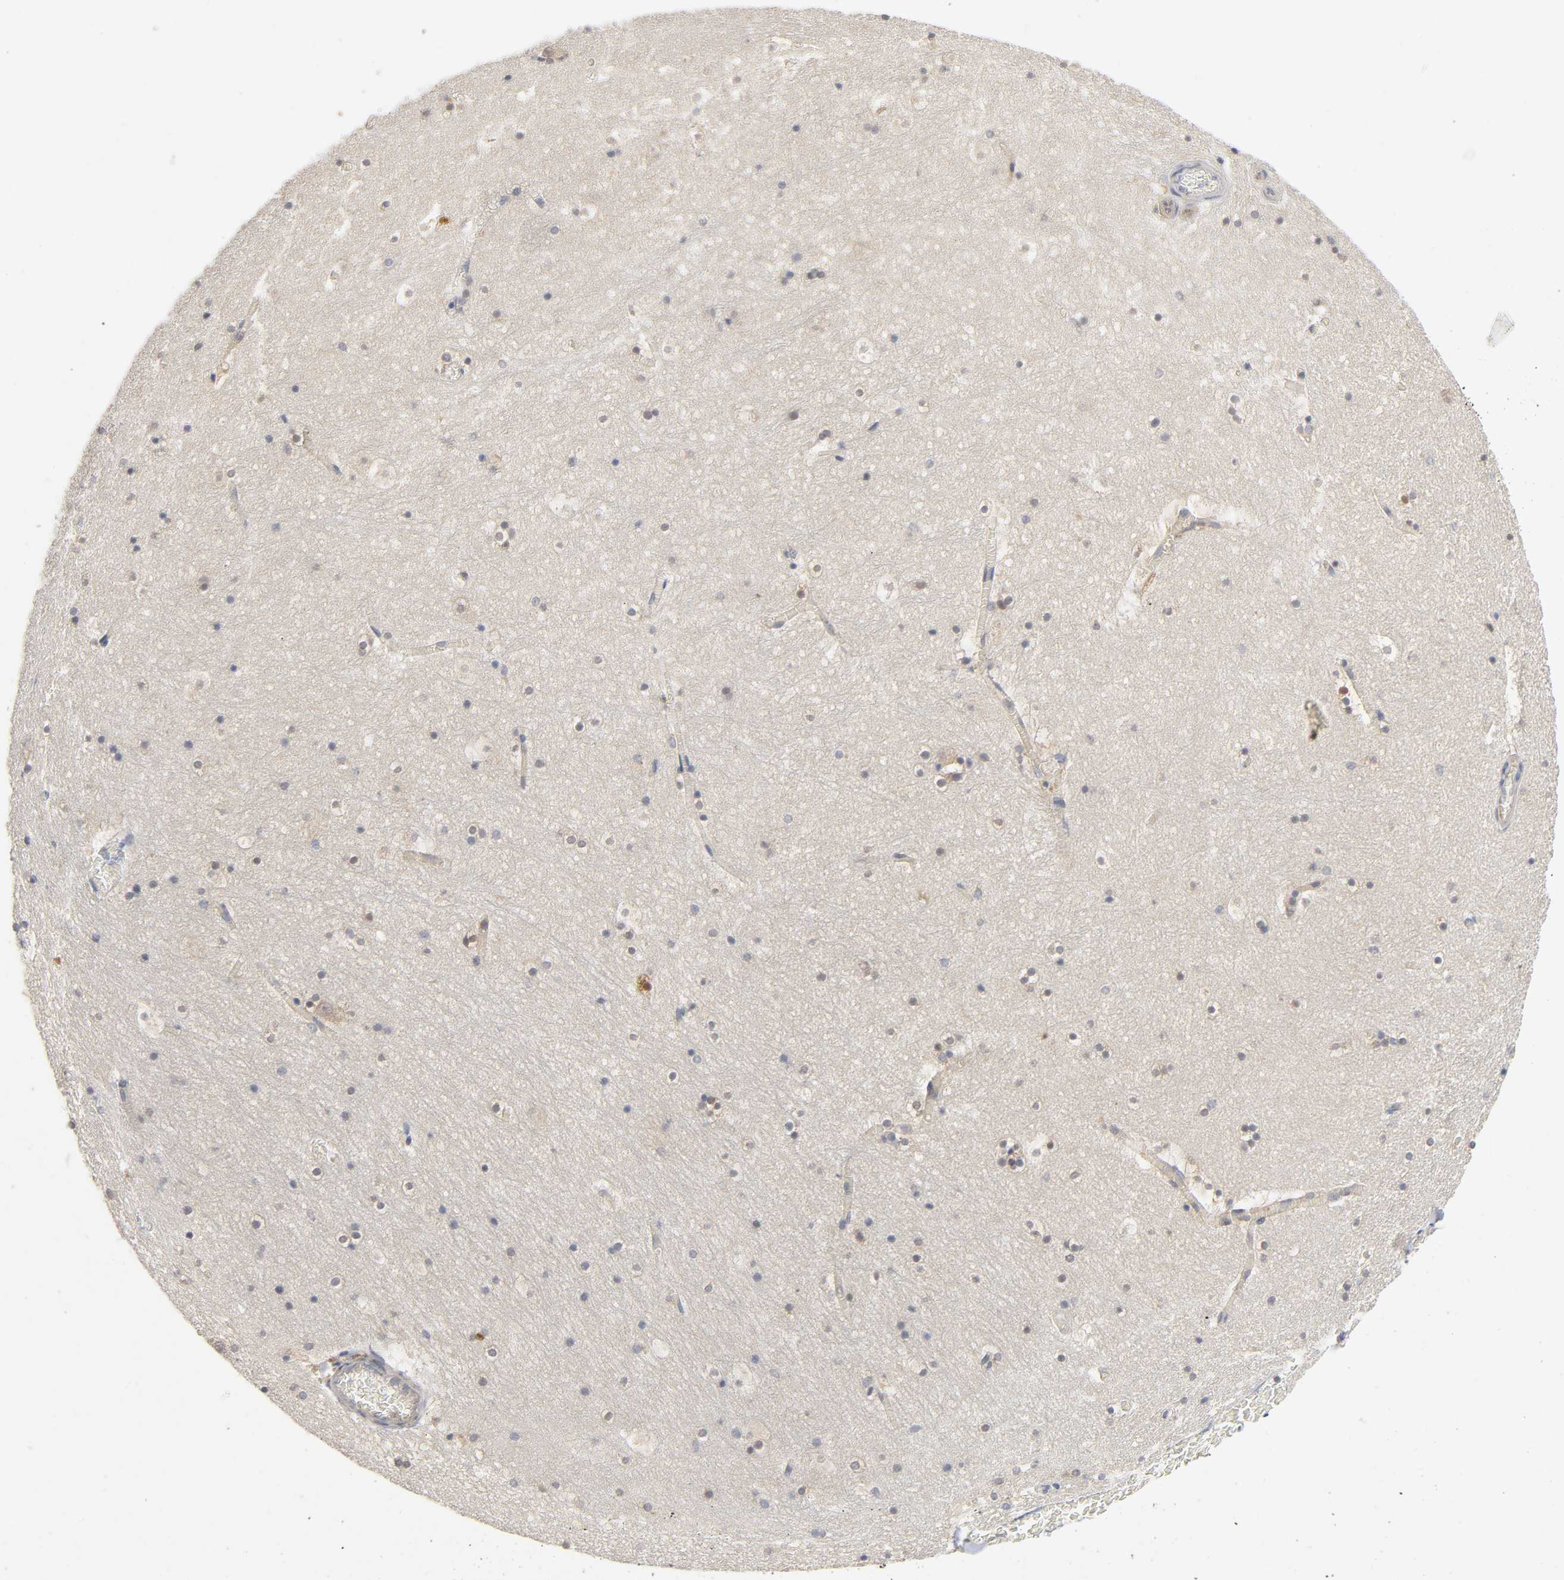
{"staining": {"intensity": "negative", "quantity": "none", "location": "none"}, "tissue": "hippocampus", "cell_type": "Glial cells", "image_type": "normal", "snomed": [{"axis": "morphology", "description": "Normal tissue, NOS"}, {"axis": "topography", "description": "Hippocampus"}], "caption": "This is an IHC micrograph of normal hippocampus. There is no positivity in glial cells.", "gene": "IQCJ", "patient": {"sex": "male", "age": 45}}